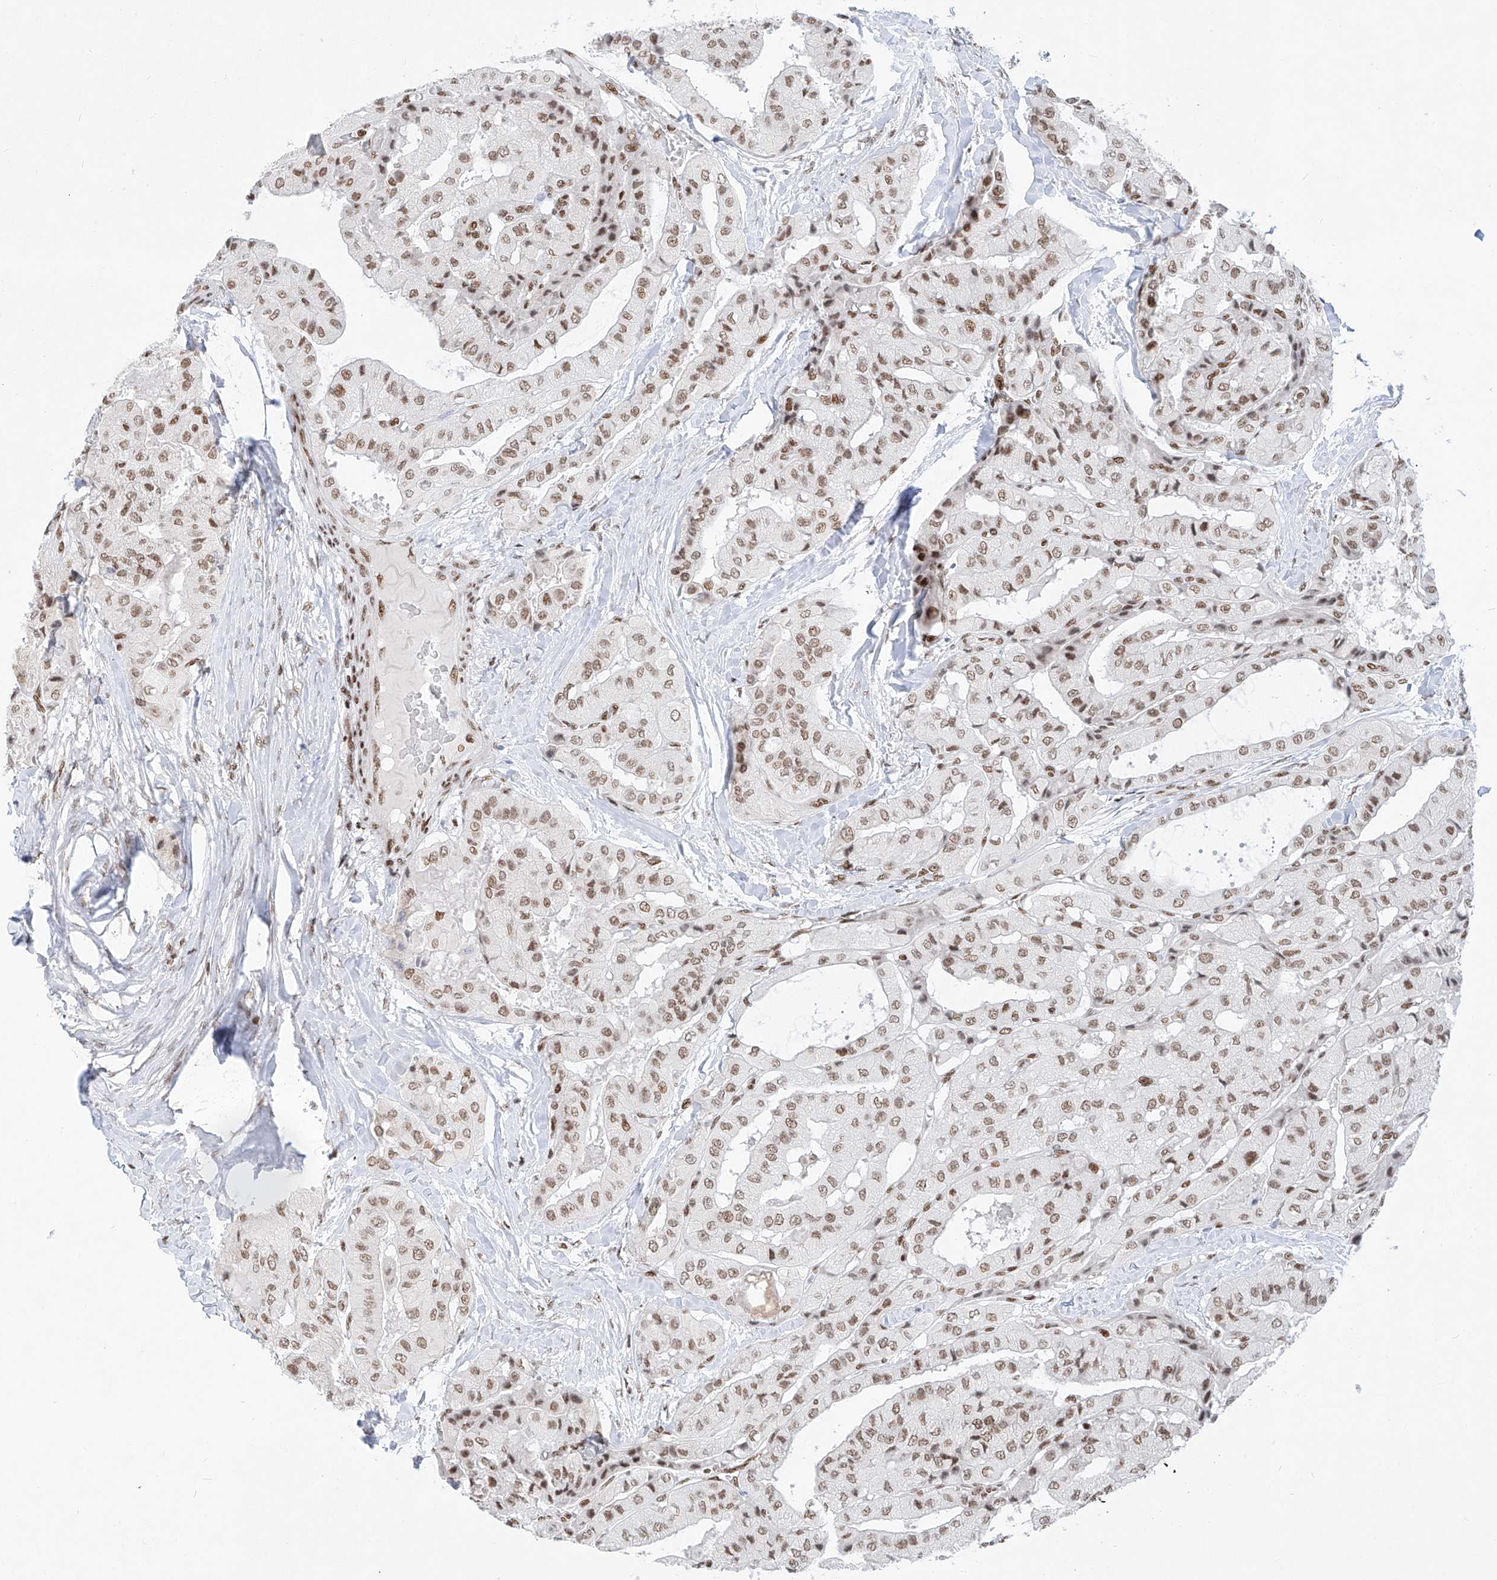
{"staining": {"intensity": "moderate", "quantity": ">75%", "location": "nuclear"}, "tissue": "thyroid cancer", "cell_type": "Tumor cells", "image_type": "cancer", "snomed": [{"axis": "morphology", "description": "Papillary adenocarcinoma, NOS"}, {"axis": "topography", "description": "Thyroid gland"}], "caption": "Immunohistochemical staining of human thyroid cancer (papillary adenocarcinoma) reveals medium levels of moderate nuclear expression in approximately >75% of tumor cells.", "gene": "TAF4", "patient": {"sex": "female", "age": 59}}